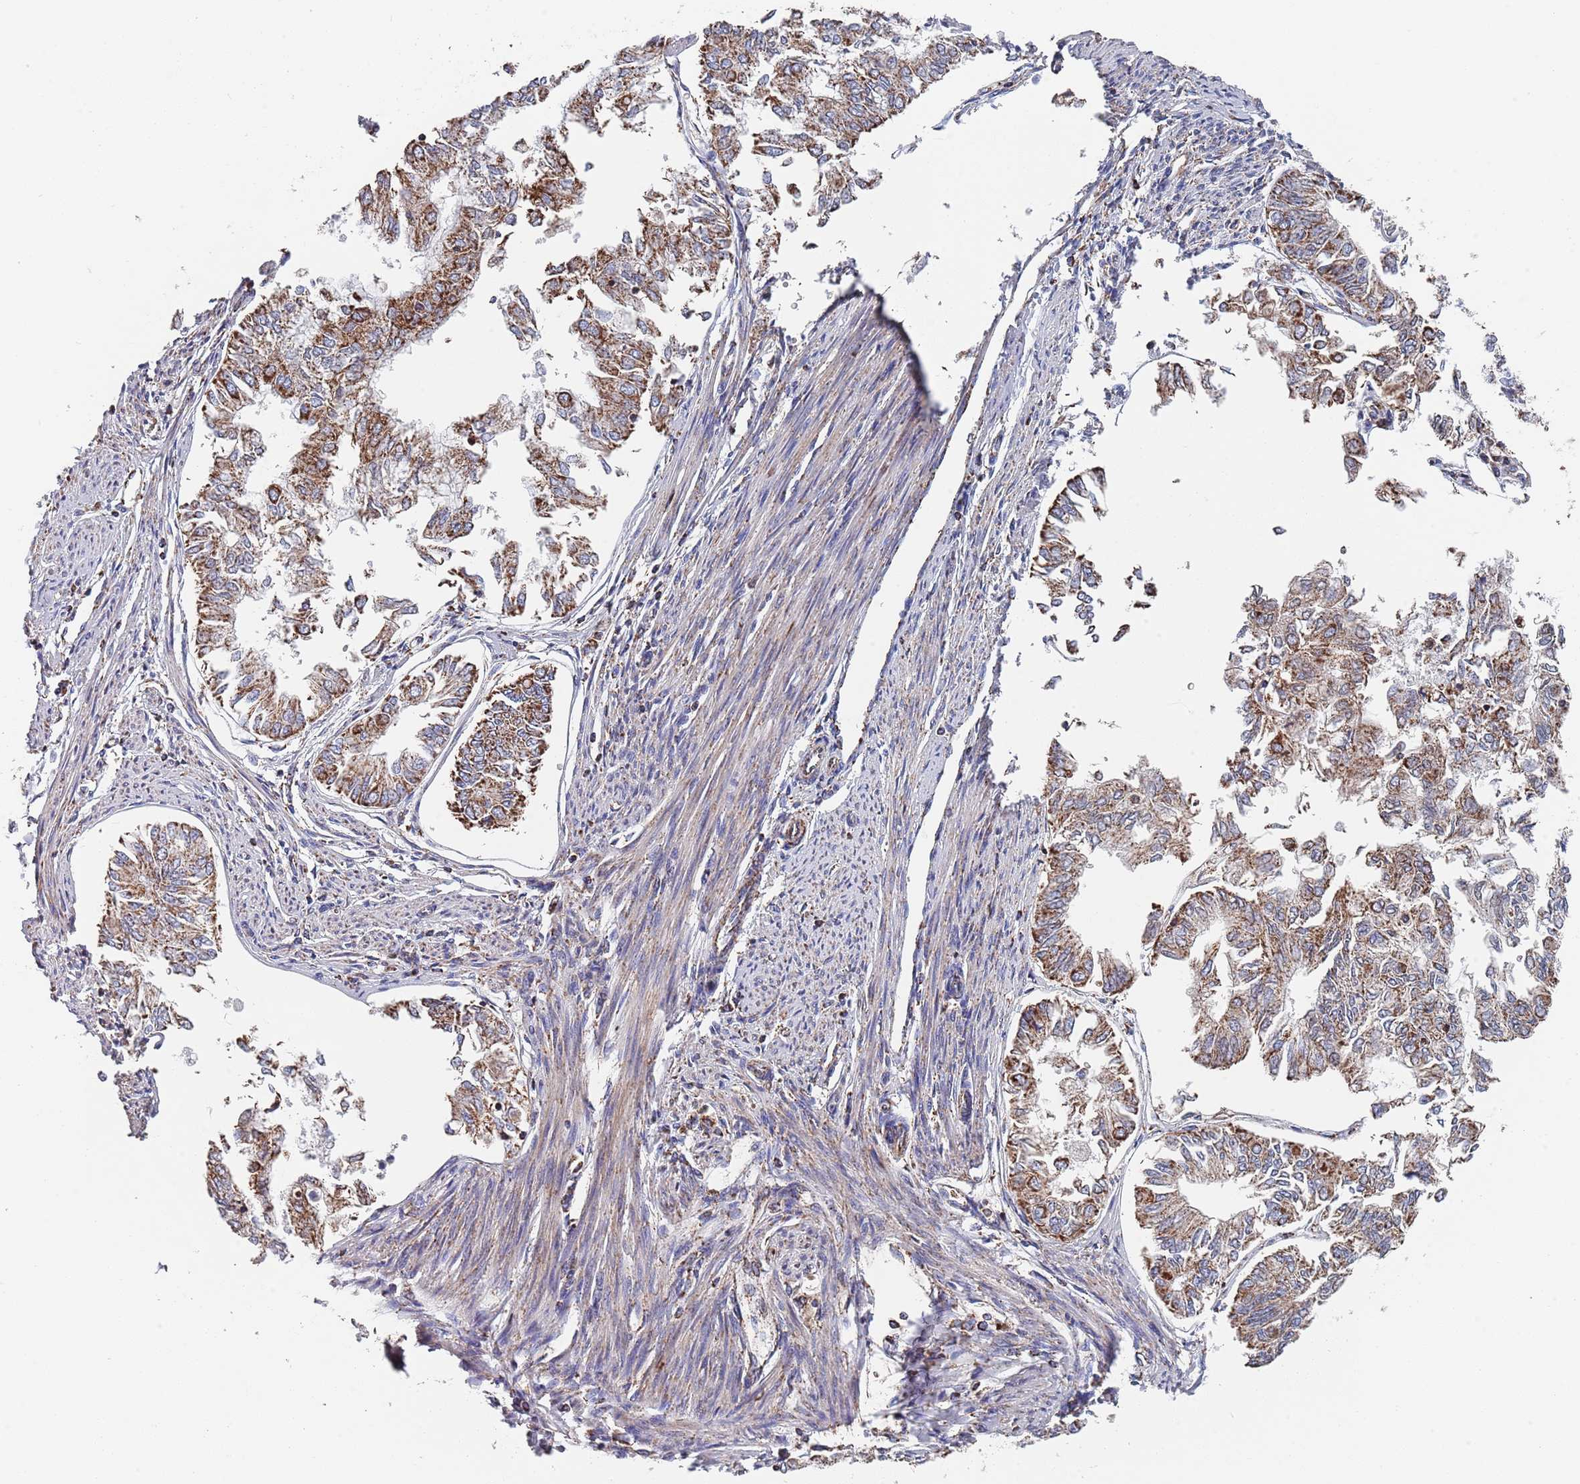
{"staining": {"intensity": "strong", "quantity": ">75%", "location": "cytoplasmic/membranous"}, "tissue": "endometrial cancer", "cell_type": "Tumor cells", "image_type": "cancer", "snomed": [{"axis": "morphology", "description": "Adenocarcinoma, NOS"}, {"axis": "topography", "description": "Endometrium"}], "caption": "The immunohistochemical stain highlights strong cytoplasmic/membranous staining in tumor cells of endometrial cancer tissue.", "gene": "PGP", "patient": {"sex": "female", "age": 68}}